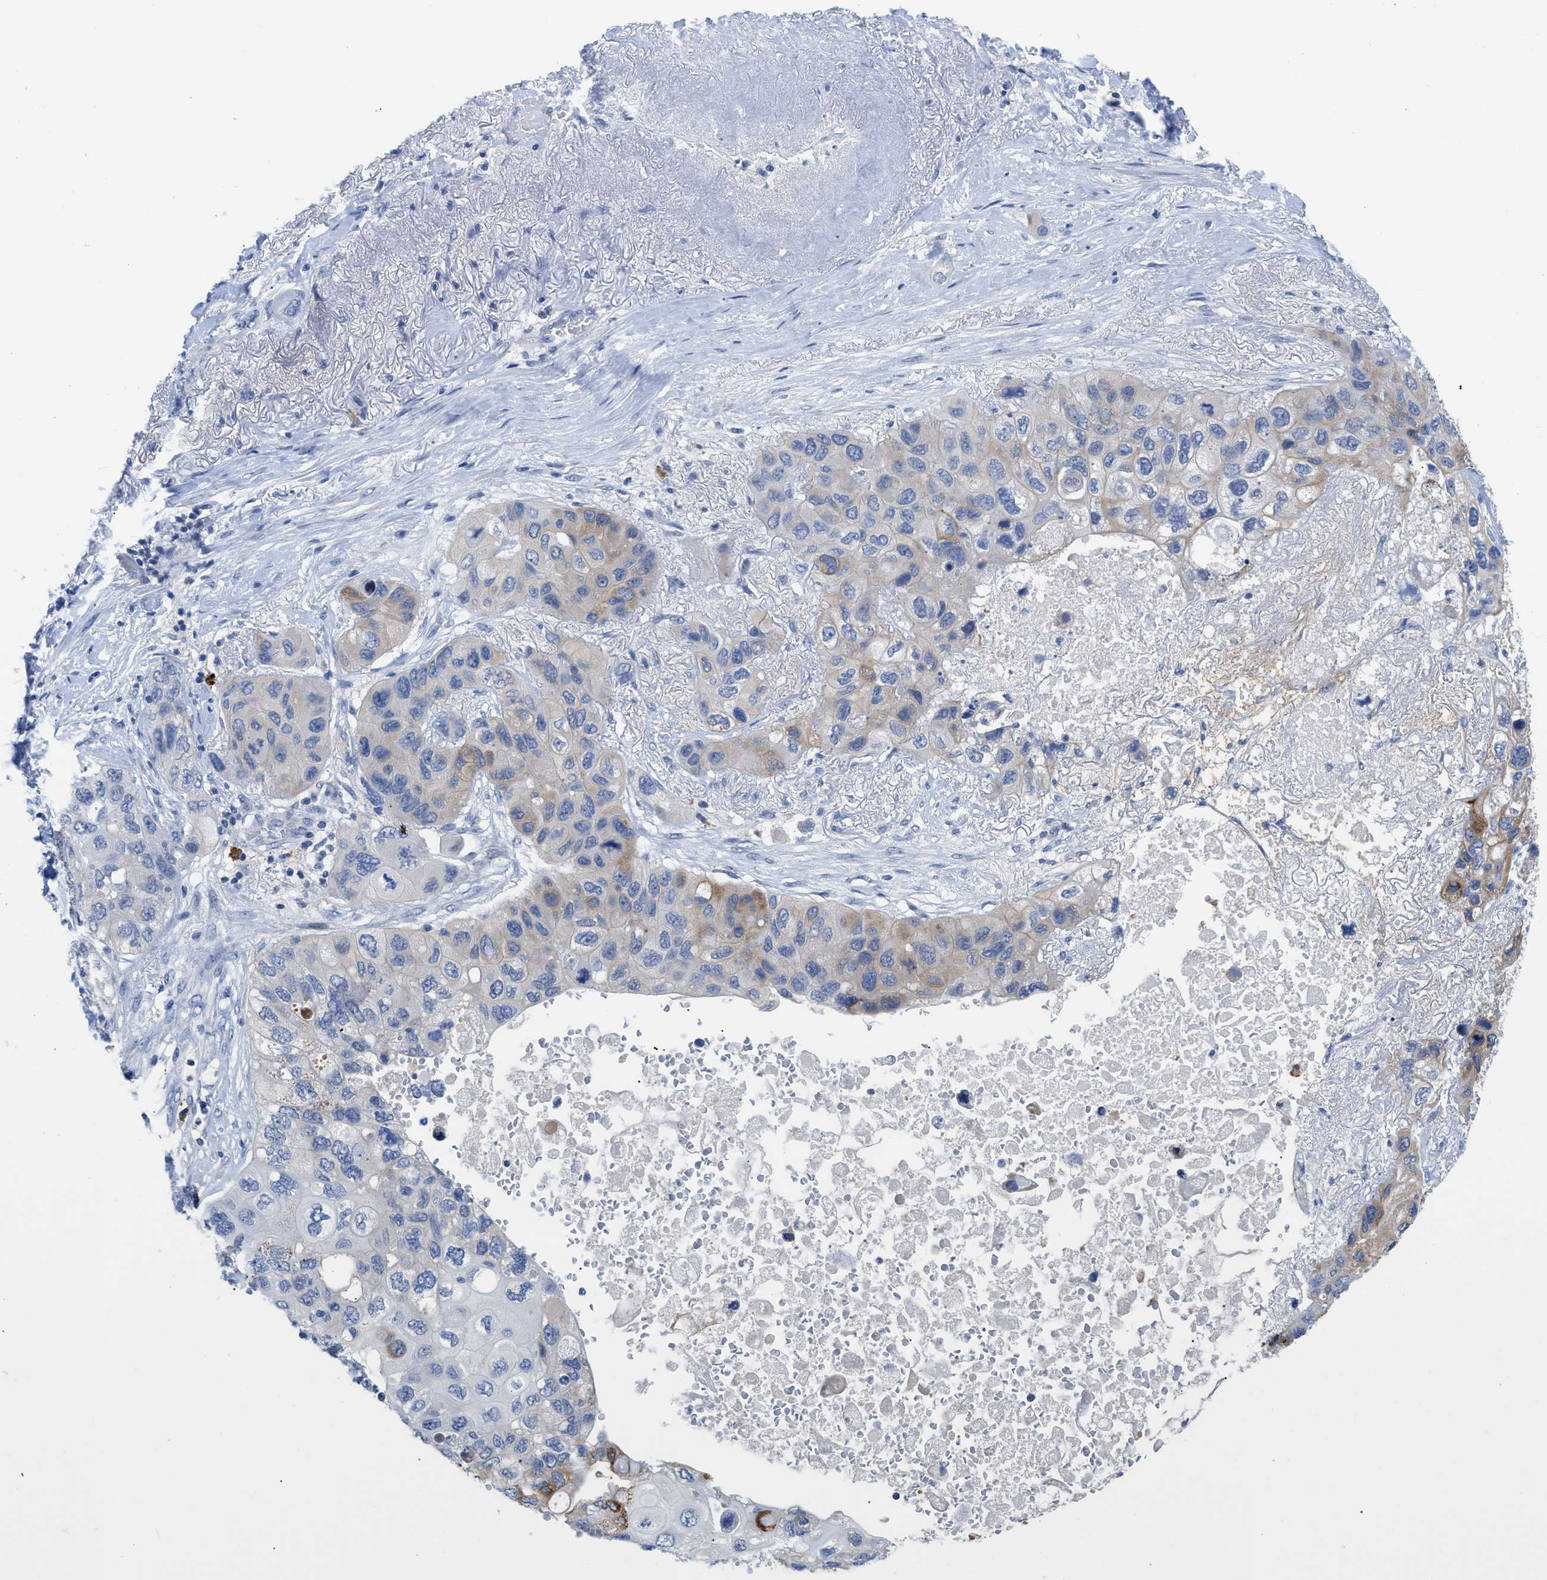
{"staining": {"intensity": "weak", "quantity": "25%-75%", "location": "cytoplasmic/membranous"}, "tissue": "lung cancer", "cell_type": "Tumor cells", "image_type": "cancer", "snomed": [{"axis": "morphology", "description": "Squamous cell carcinoma, NOS"}, {"axis": "topography", "description": "Lung"}], "caption": "IHC staining of lung cancer, which reveals low levels of weak cytoplasmic/membranous staining in approximately 25%-75% of tumor cells indicating weak cytoplasmic/membranous protein staining. The staining was performed using DAB (3,3'-diaminobenzidine) (brown) for protein detection and nuclei were counterstained in hematoxylin (blue).", "gene": "OR9K2", "patient": {"sex": "female", "age": 73}}